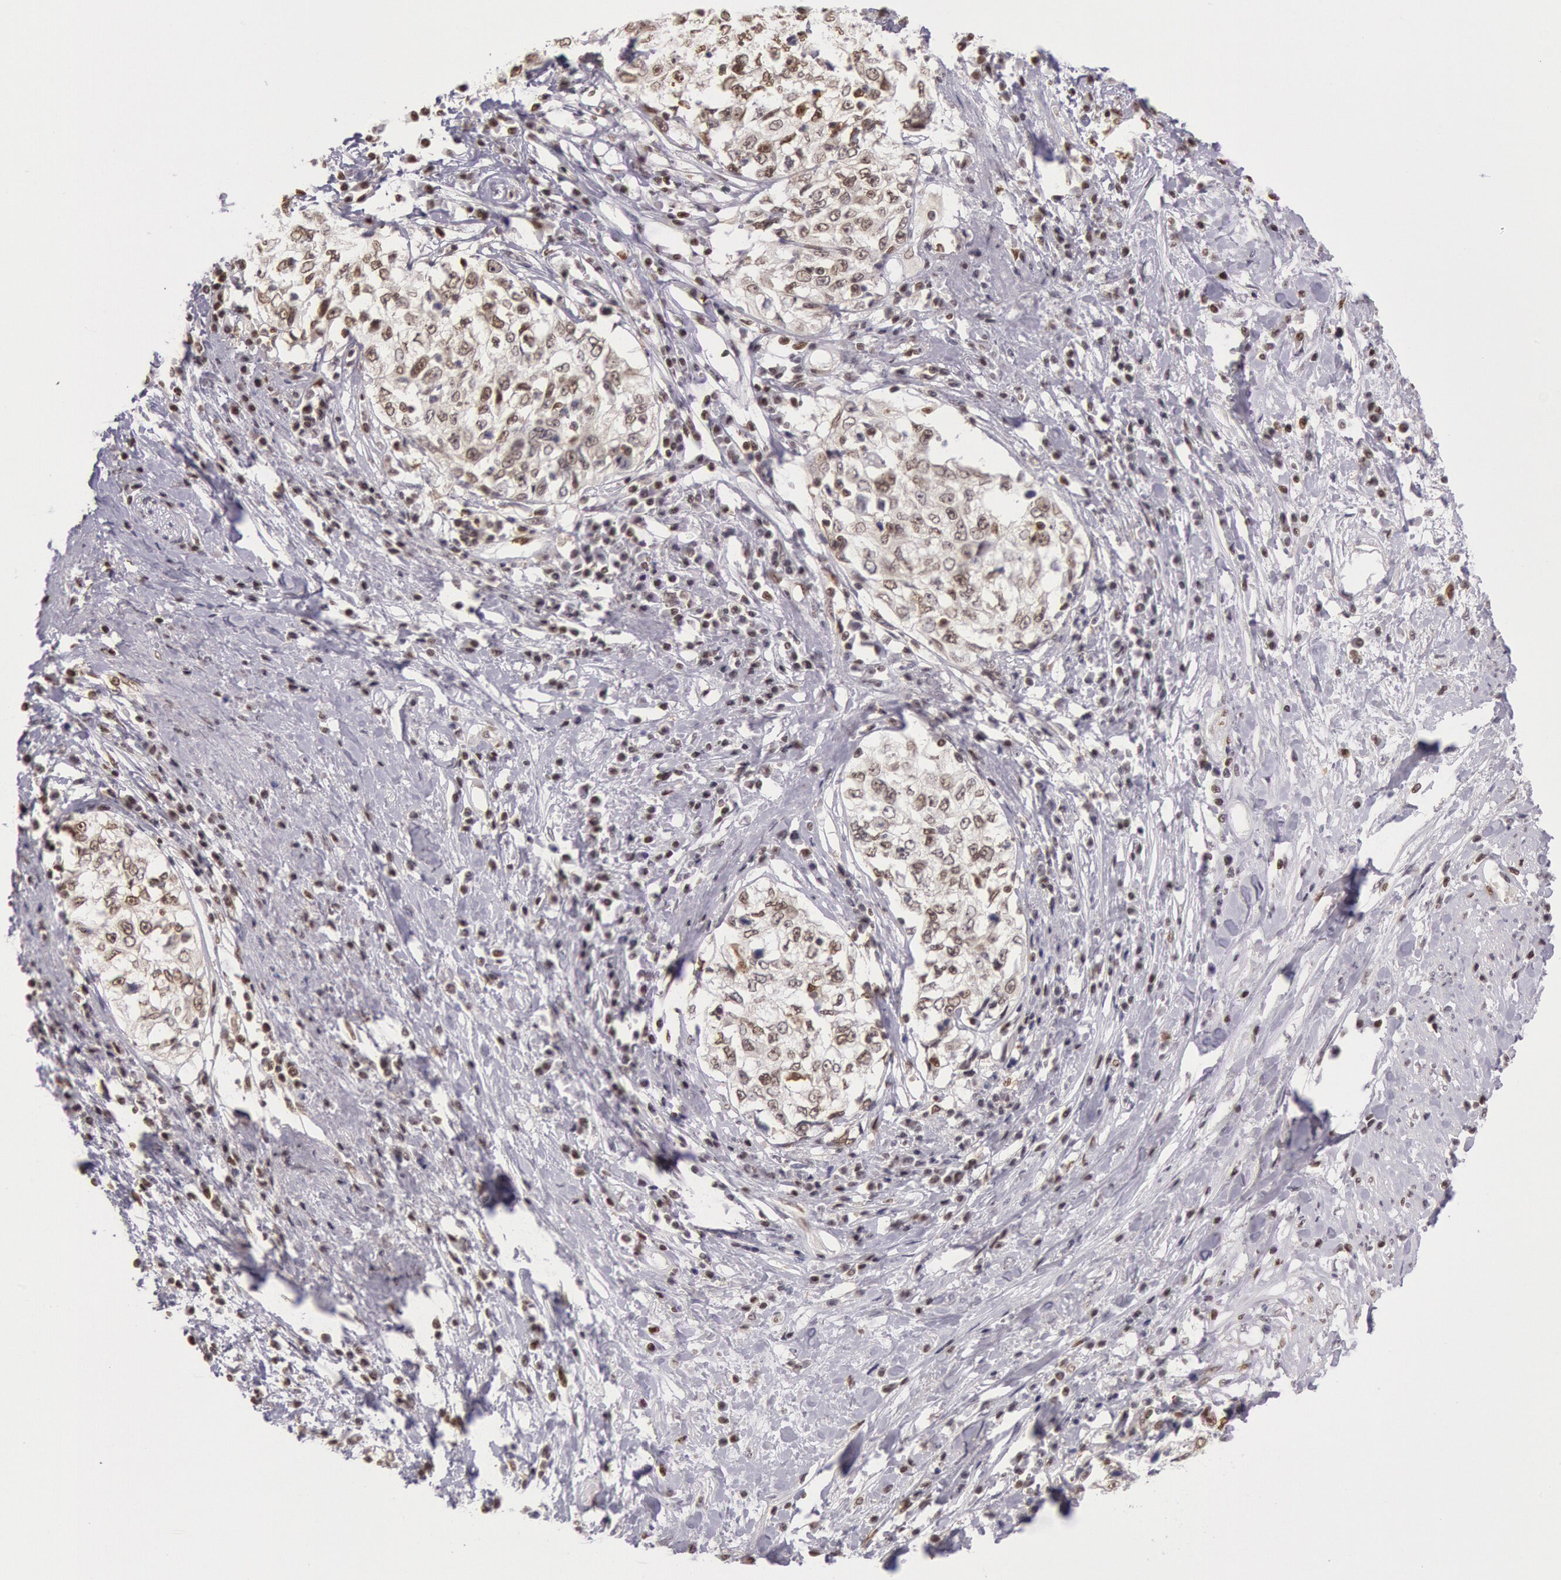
{"staining": {"intensity": "weak", "quantity": ">75%", "location": "nuclear"}, "tissue": "cervical cancer", "cell_type": "Tumor cells", "image_type": "cancer", "snomed": [{"axis": "morphology", "description": "Squamous cell carcinoma, NOS"}, {"axis": "topography", "description": "Cervix"}], "caption": "Cervical squamous cell carcinoma was stained to show a protein in brown. There is low levels of weak nuclear expression in about >75% of tumor cells. The staining was performed using DAB (3,3'-diaminobenzidine), with brown indicating positive protein expression. Nuclei are stained blue with hematoxylin.", "gene": "ESS2", "patient": {"sex": "female", "age": 57}}